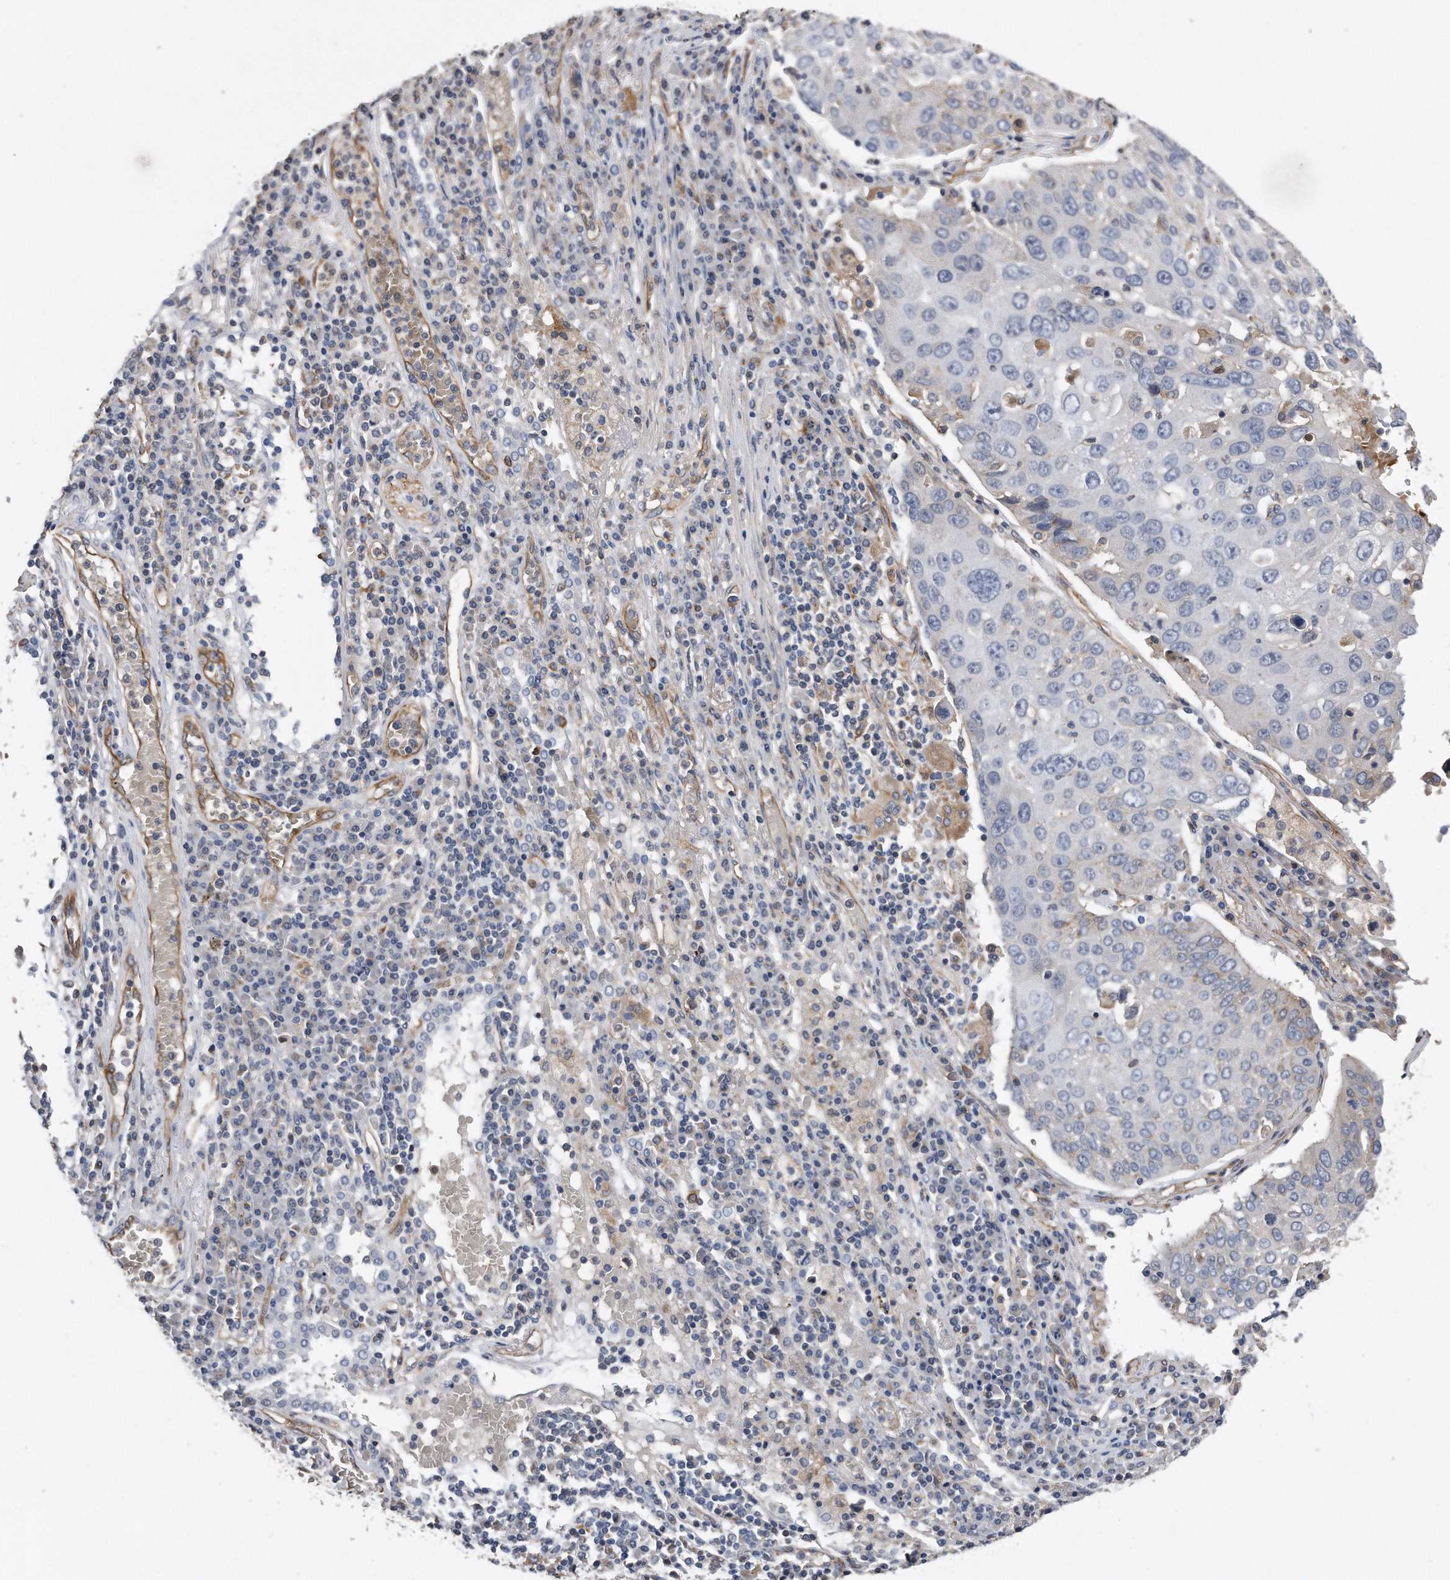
{"staining": {"intensity": "negative", "quantity": "none", "location": "none"}, "tissue": "lung cancer", "cell_type": "Tumor cells", "image_type": "cancer", "snomed": [{"axis": "morphology", "description": "Squamous cell carcinoma, NOS"}, {"axis": "topography", "description": "Lung"}], "caption": "An immunohistochemistry micrograph of lung cancer (squamous cell carcinoma) is shown. There is no staining in tumor cells of lung cancer (squamous cell carcinoma).", "gene": "GPC1", "patient": {"sex": "male", "age": 65}}